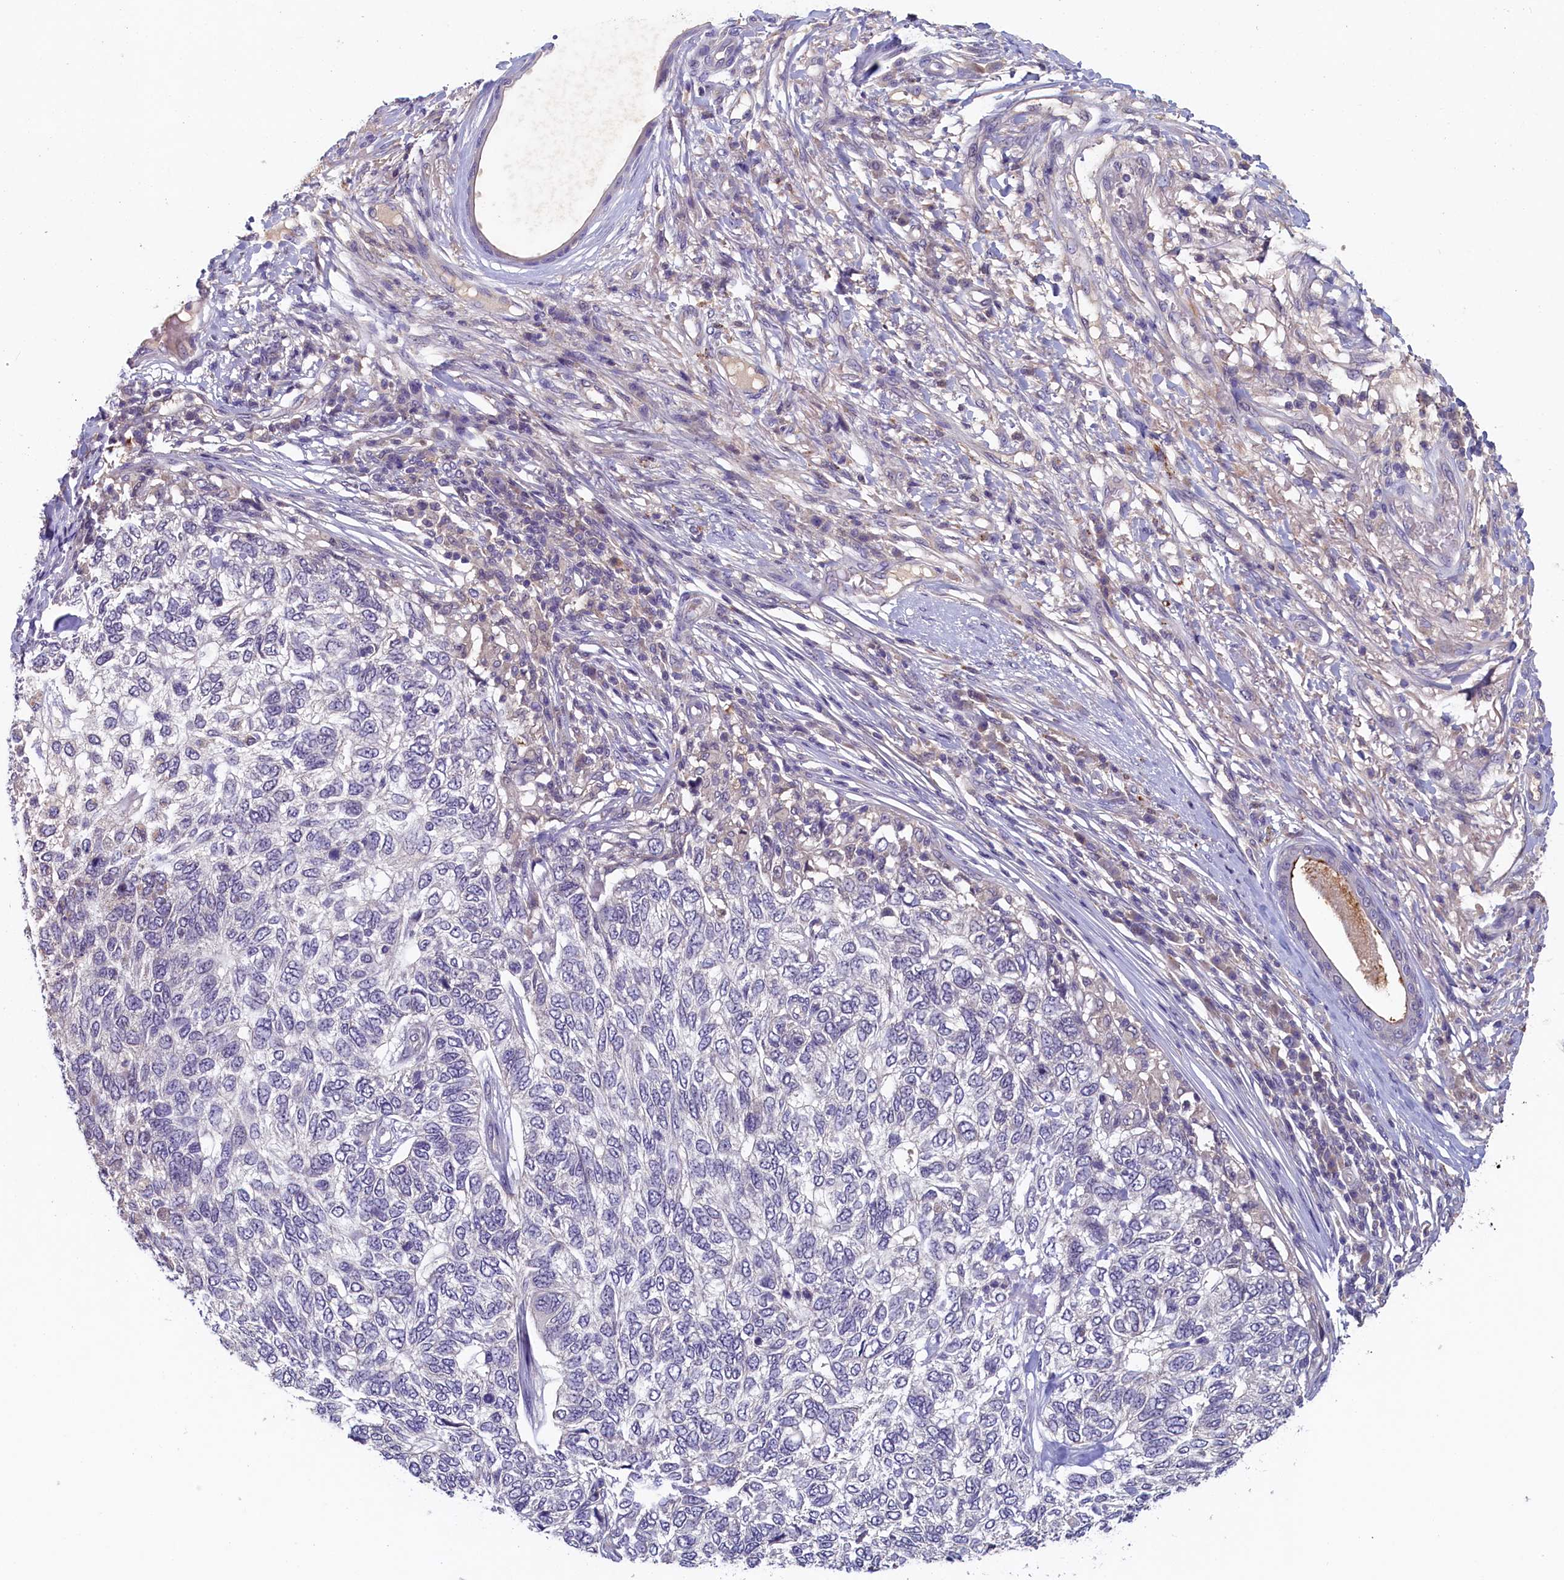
{"staining": {"intensity": "negative", "quantity": "none", "location": "none"}, "tissue": "skin cancer", "cell_type": "Tumor cells", "image_type": "cancer", "snomed": [{"axis": "morphology", "description": "Basal cell carcinoma"}, {"axis": "topography", "description": "Skin"}], "caption": "Immunohistochemical staining of human skin cancer displays no significant expression in tumor cells.", "gene": "NUBP2", "patient": {"sex": "female", "age": 65}}